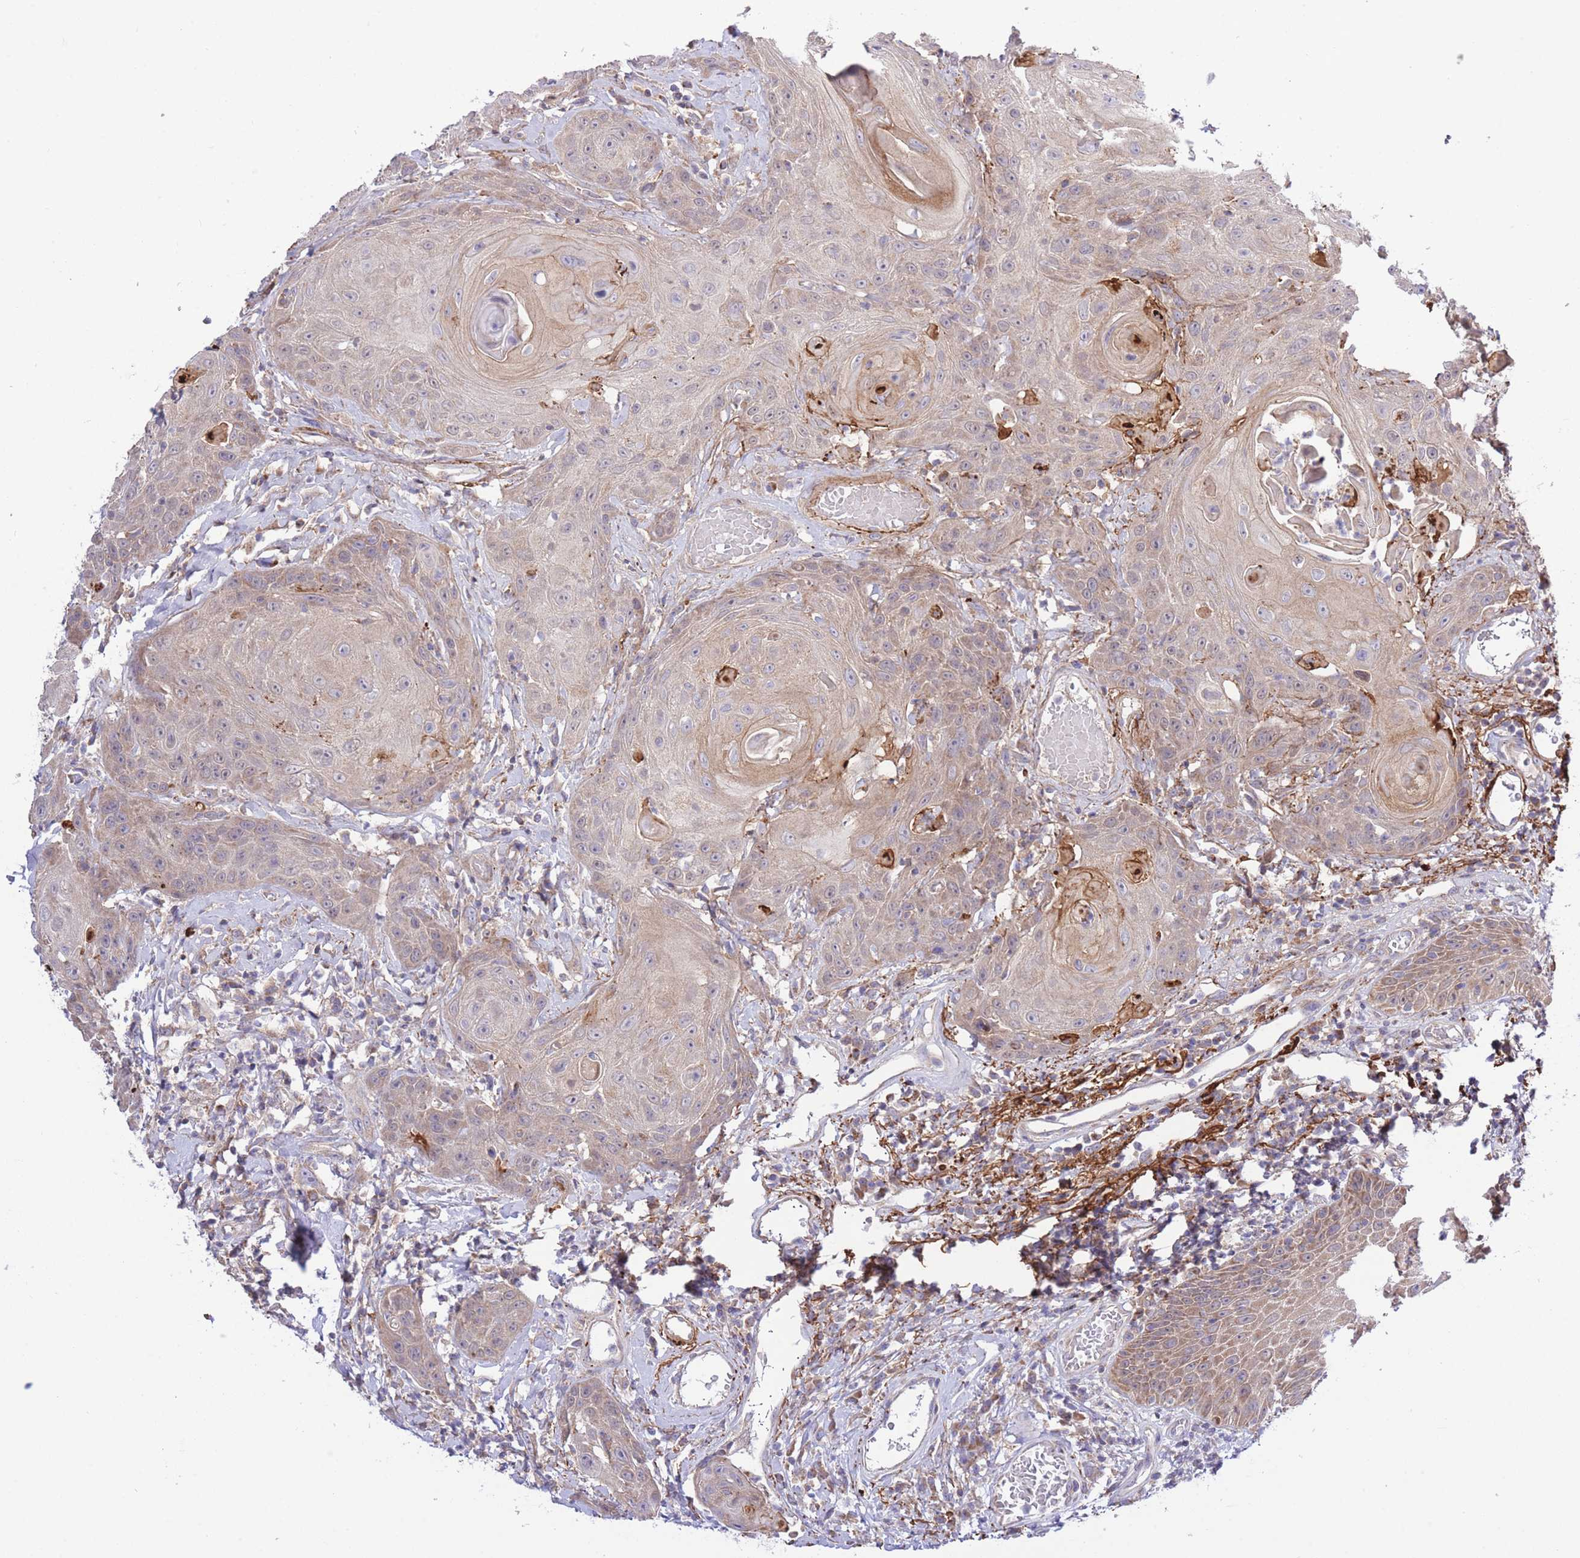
{"staining": {"intensity": "weak", "quantity": "25%-75%", "location": "cytoplasmic/membranous"}, "tissue": "head and neck cancer", "cell_type": "Tumor cells", "image_type": "cancer", "snomed": [{"axis": "morphology", "description": "Squamous cell carcinoma, NOS"}, {"axis": "topography", "description": "Head-Neck"}], "caption": "IHC histopathology image of neoplastic tissue: human head and neck cancer stained using IHC displays low levels of weak protein expression localized specifically in the cytoplasmic/membranous of tumor cells, appearing as a cytoplasmic/membranous brown color.", "gene": "ATP13A2", "patient": {"sex": "female", "age": 59}}